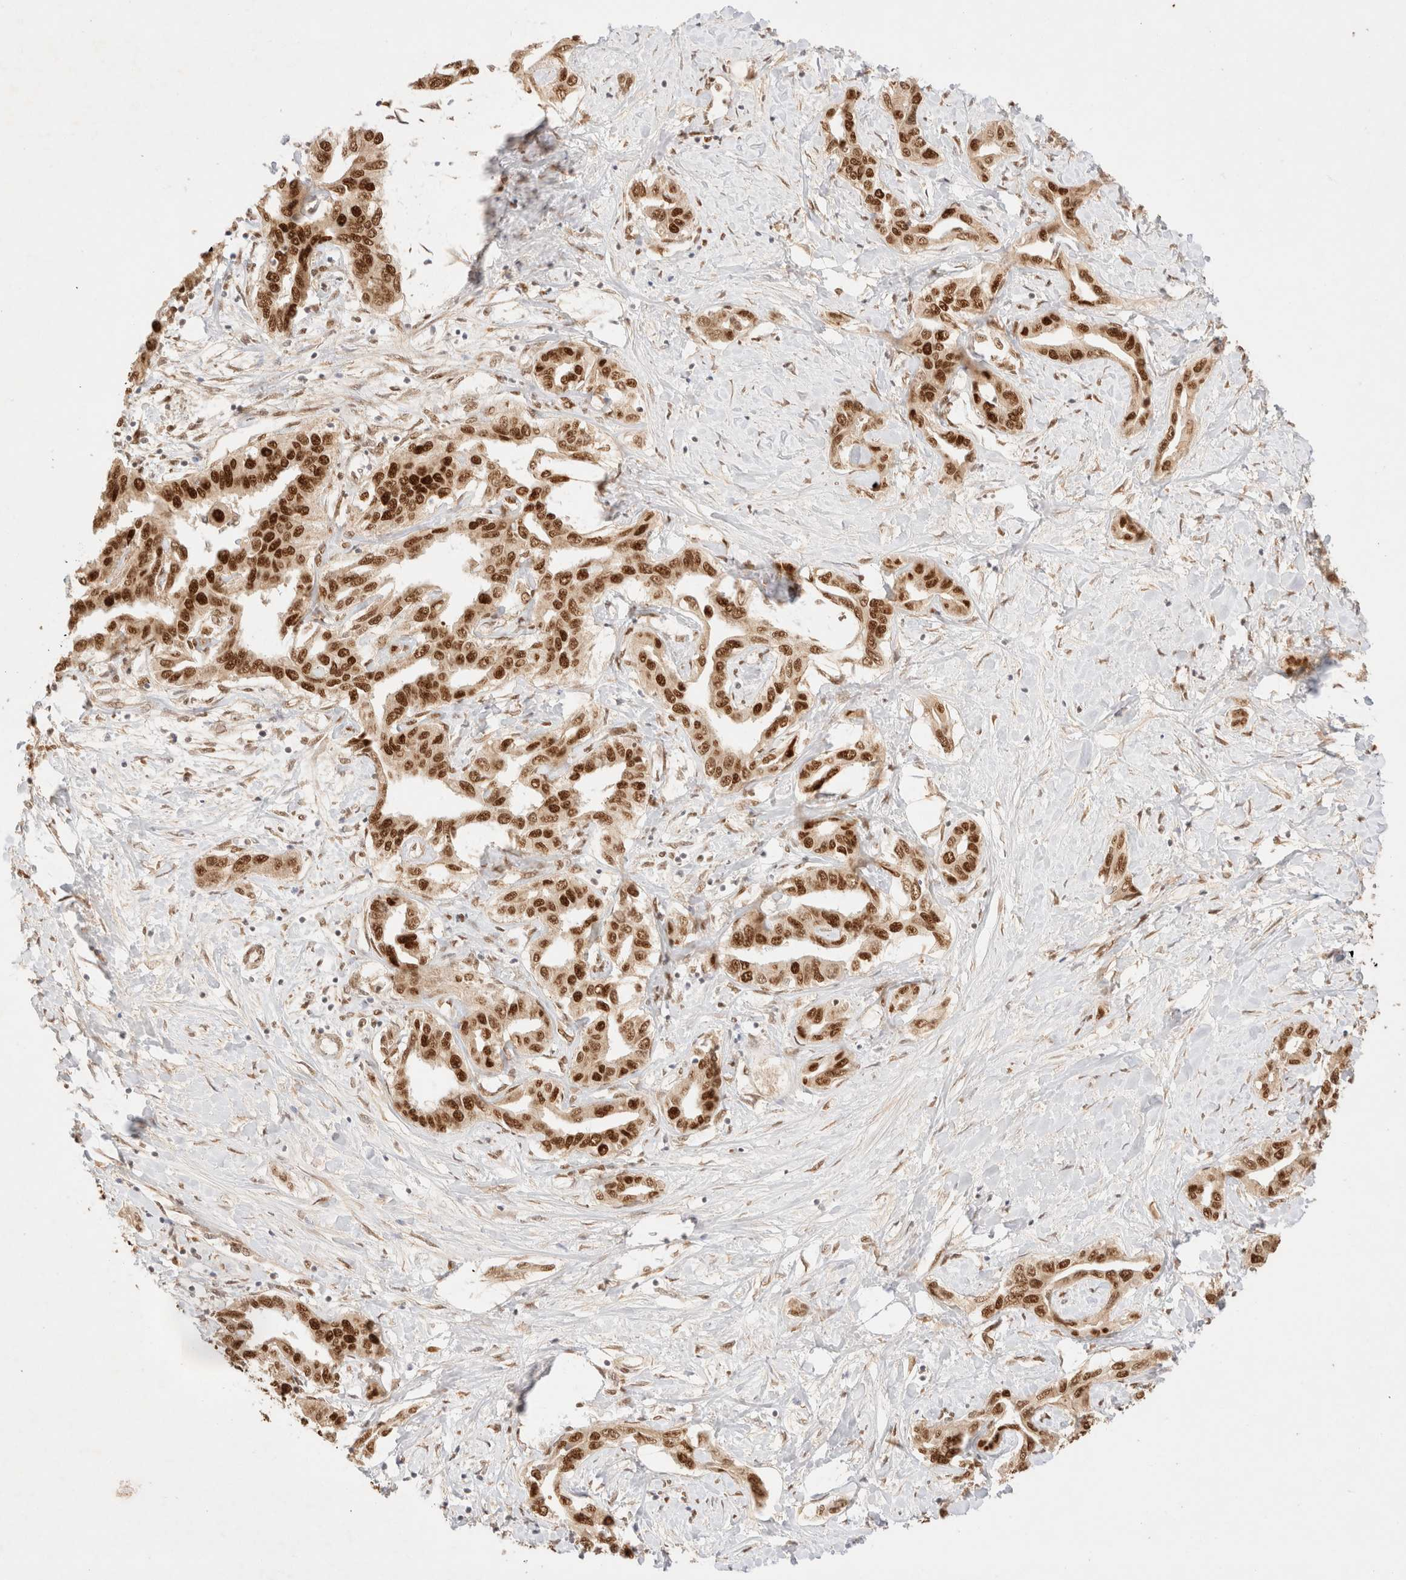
{"staining": {"intensity": "strong", "quantity": ">75%", "location": "nuclear"}, "tissue": "liver cancer", "cell_type": "Tumor cells", "image_type": "cancer", "snomed": [{"axis": "morphology", "description": "Cholangiocarcinoma"}, {"axis": "topography", "description": "Liver"}], "caption": "About >75% of tumor cells in human liver cholangiocarcinoma display strong nuclear protein staining as visualized by brown immunohistochemical staining.", "gene": "ZNF768", "patient": {"sex": "male", "age": 59}}